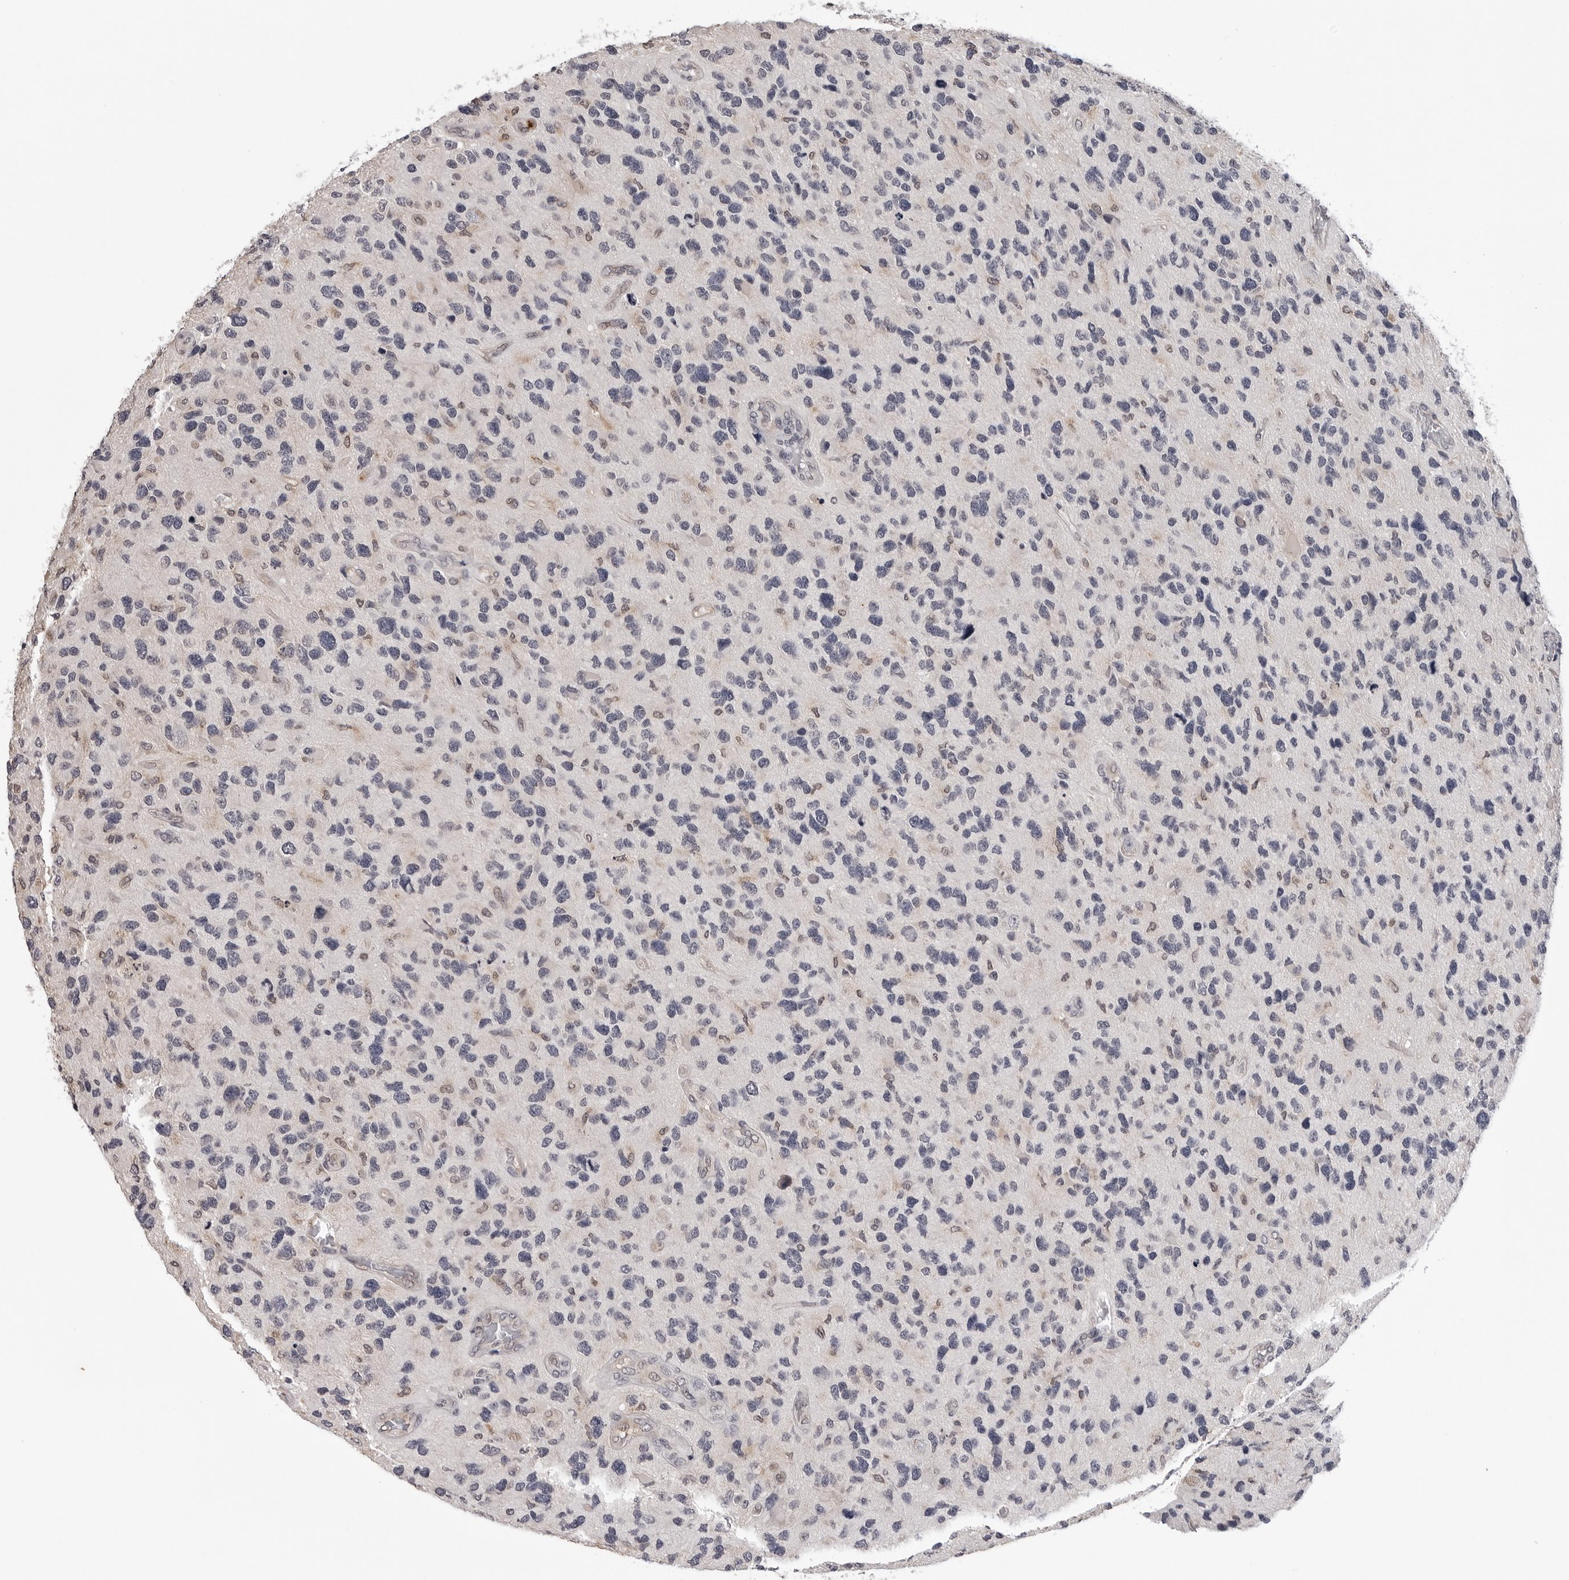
{"staining": {"intensity": "negative", "quantity": "none", "location": "none"}, "tissue": "glioma", "cell_type": "Tumor cells", "image_type": "cancer", "snomed": [{"axis": "morphology", "description": "Glioma, malignant, High grade"}, {"axis": "topography", "description": "Brain"}], "caption": "Malignant glioma (high-grade) was stained to show a protein in brown. There is no significant staining in tumor cells.", "gene": "TRMT13", "patient": {"sex": "female", "age": 58}}